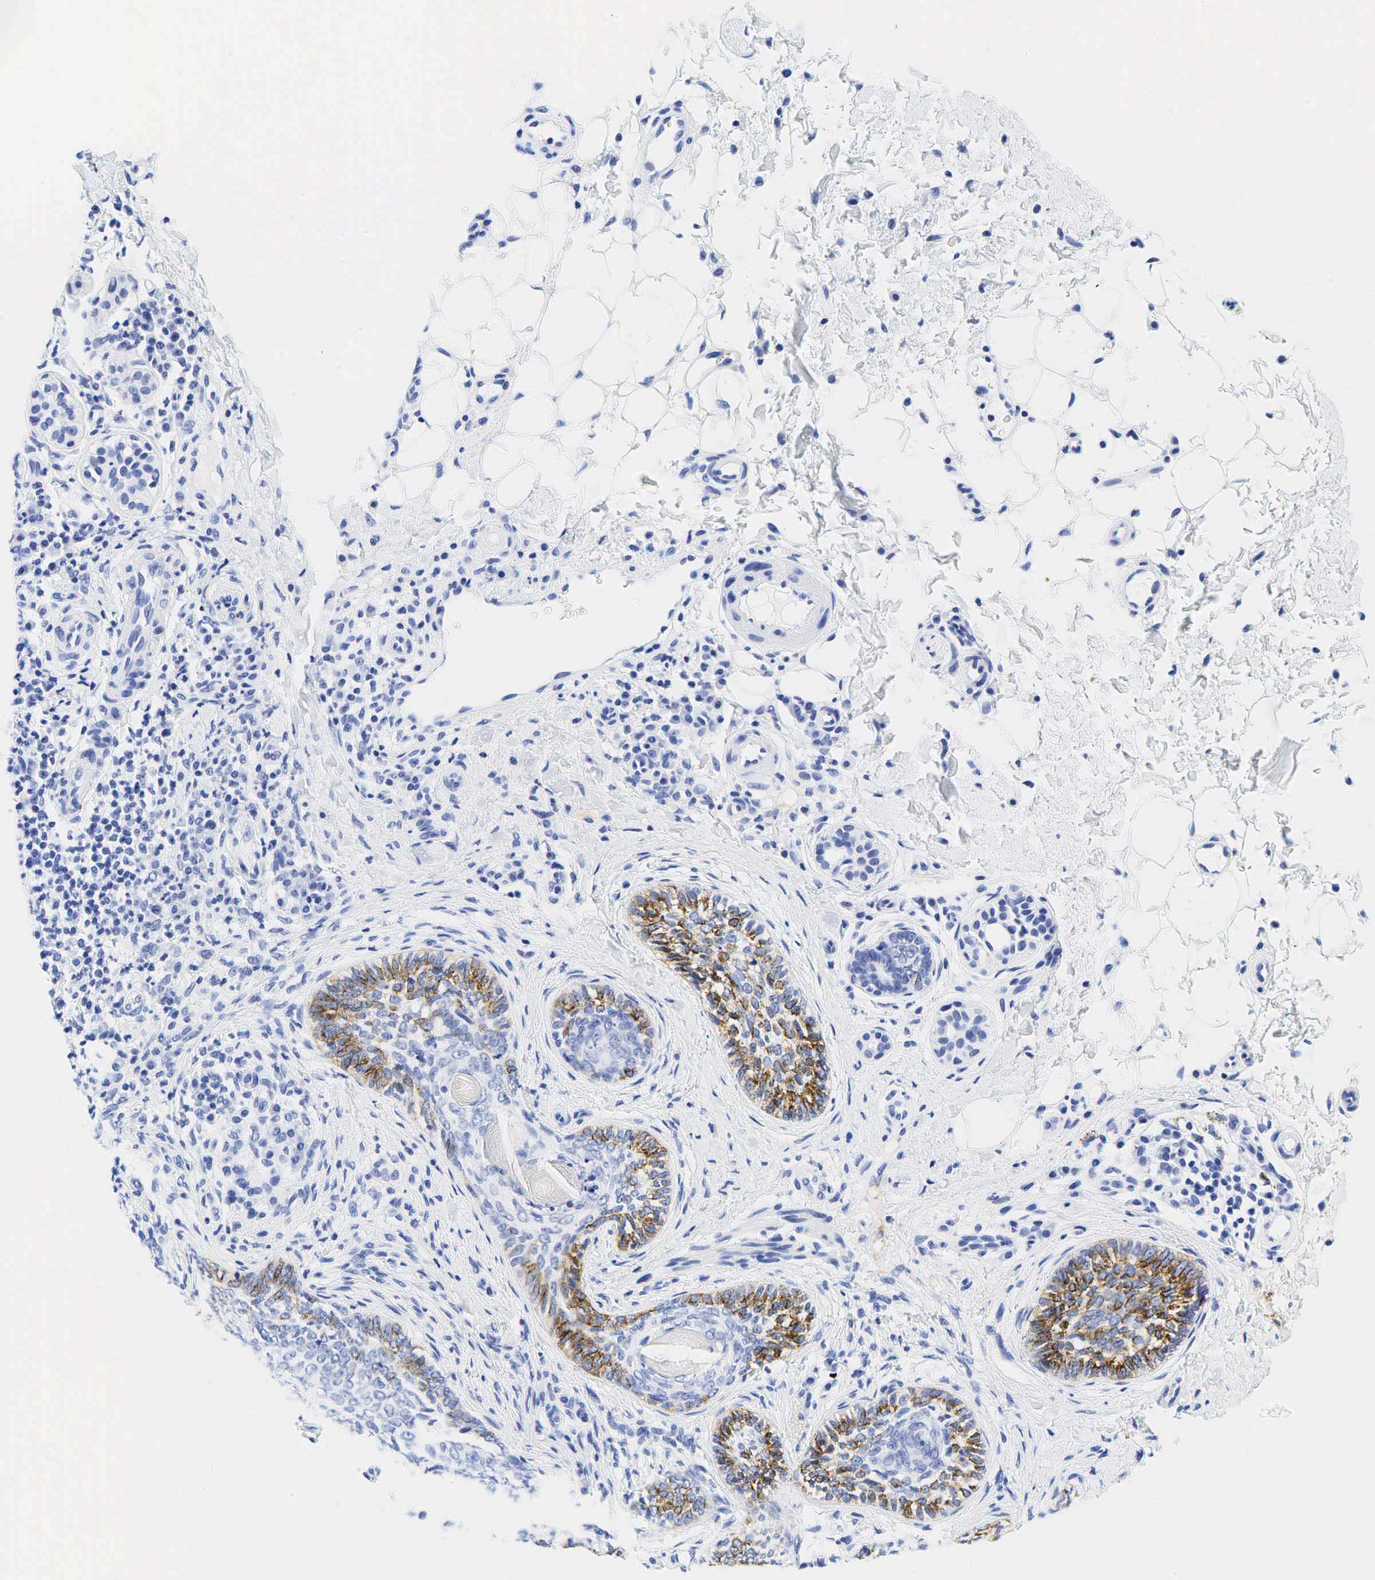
{"staining": {"intensity": "moderate", "quantity": "<25%", "location": "cytoplasmic/membranous"}, "tissue": "skin cancer", "cell_type": "Tumor cells", "image_type": "cancer", "snomed": [{"axis": "morphology", "description": "Basal cell carcinoma"}, {"axis": "topography", "description": "Skin"}], "caption": "Immunohistochemistry (IHC) photomicrograph of neoplastic tissue: human skin basal cell carcinoma stained using immunohistochemistry demonstrates low levels of moderate protein expression localized specifically in the cytoplasmic/membranous of tumor cells, appearing as a cytoplasmic/membranous brown color.", "gene": "CHGA", "patient": {"sex": "male", "age": 89}}